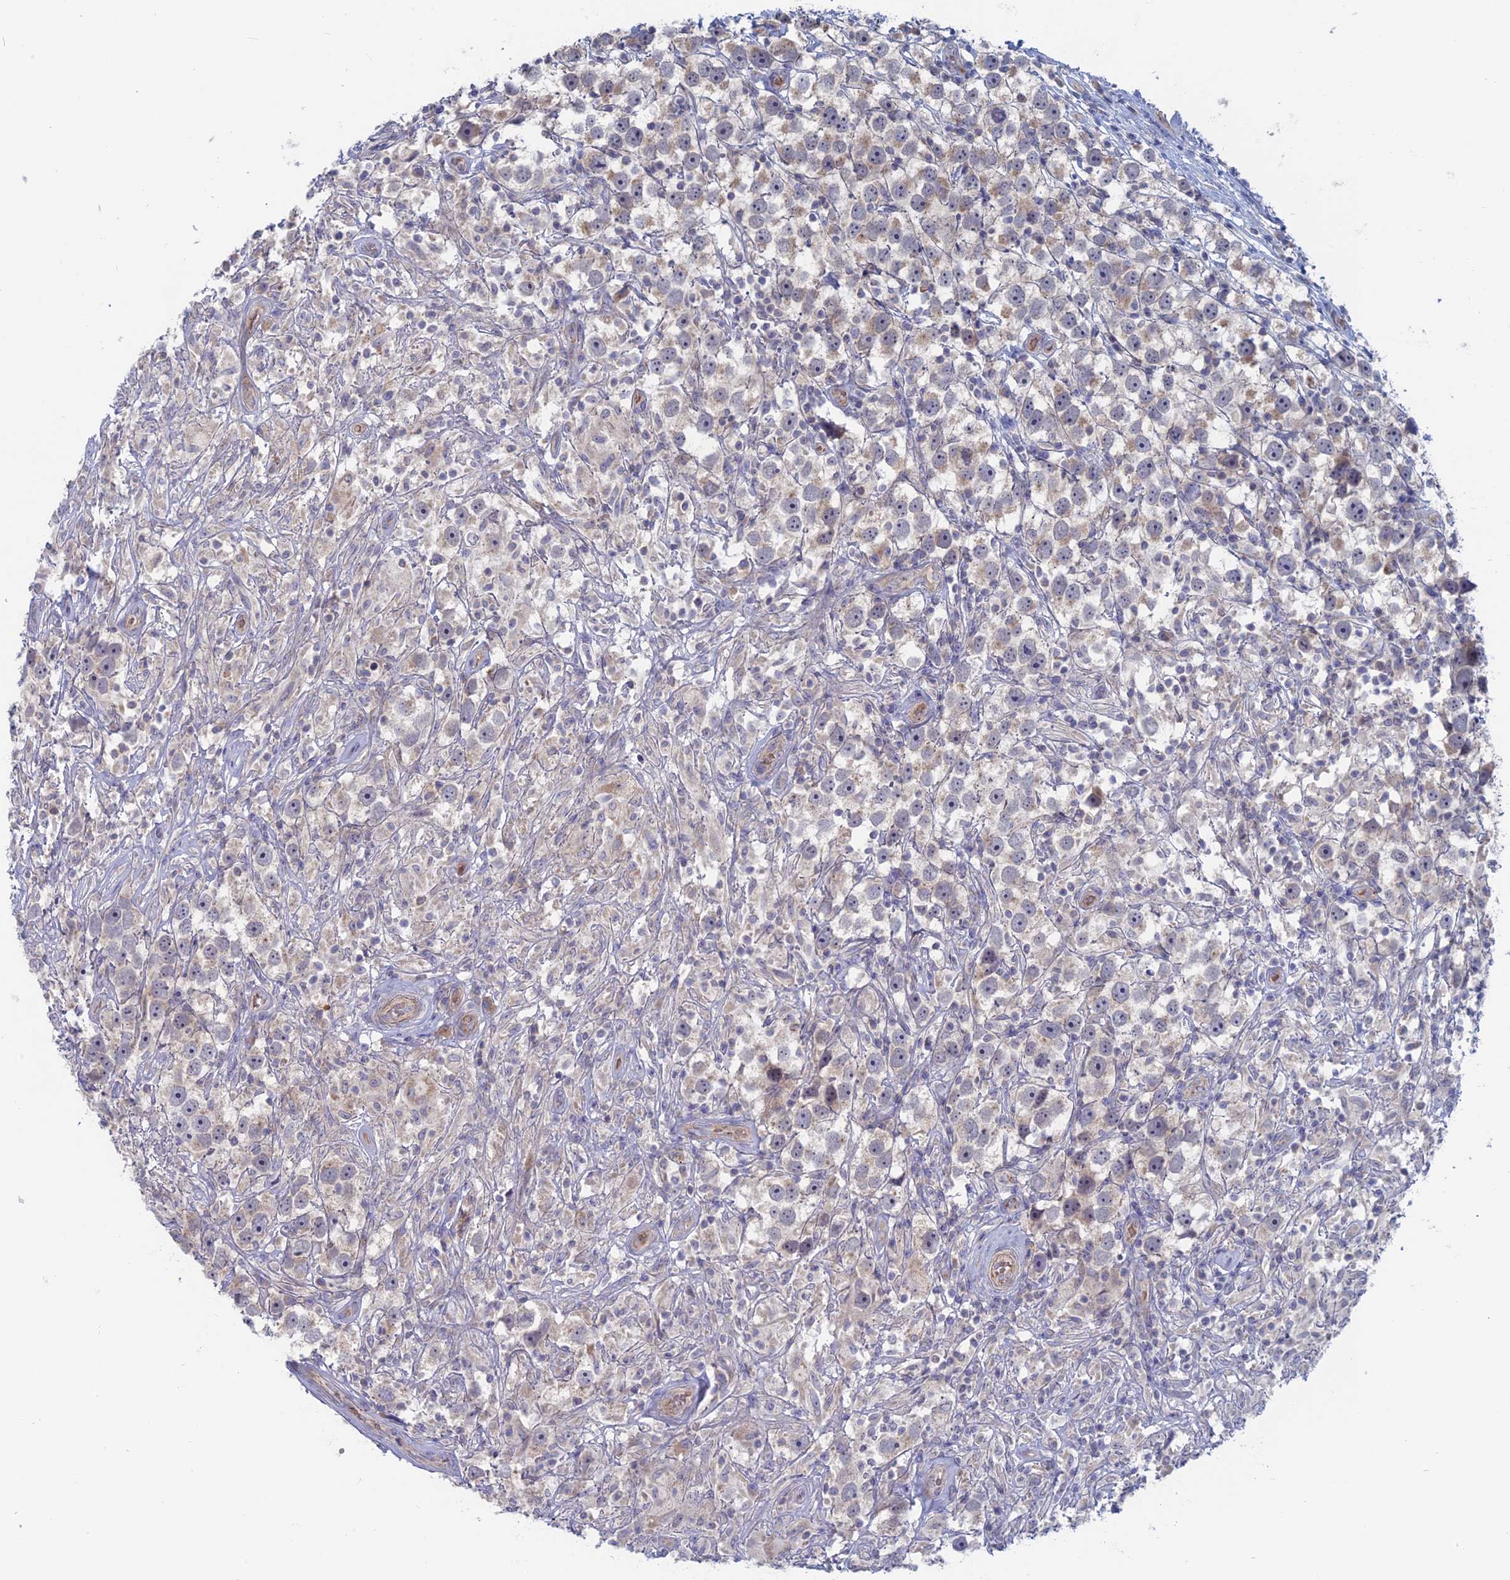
{"staining": {"intensity": "weak", "quantity": "<25%", "location": "cytoplasmic/membranous"}, "tissue": "testis cancer", "cell_type": "Tumor cells", "image_type": "cancer", "snomed": [{"axis": "morphology", "description": "Seminoma, NOS"}, {"axis": "topography", "description": "Testis"}], "caption": "IHC micrograph of neoplastic tissue: human seminoma (testis) stained with DAB (3,3'-diaminobenzidine) exhibits no significant protein staining in tumor cells.", "gene": "TBC1D30", "patient": {"sex": "male", "age": 49}}